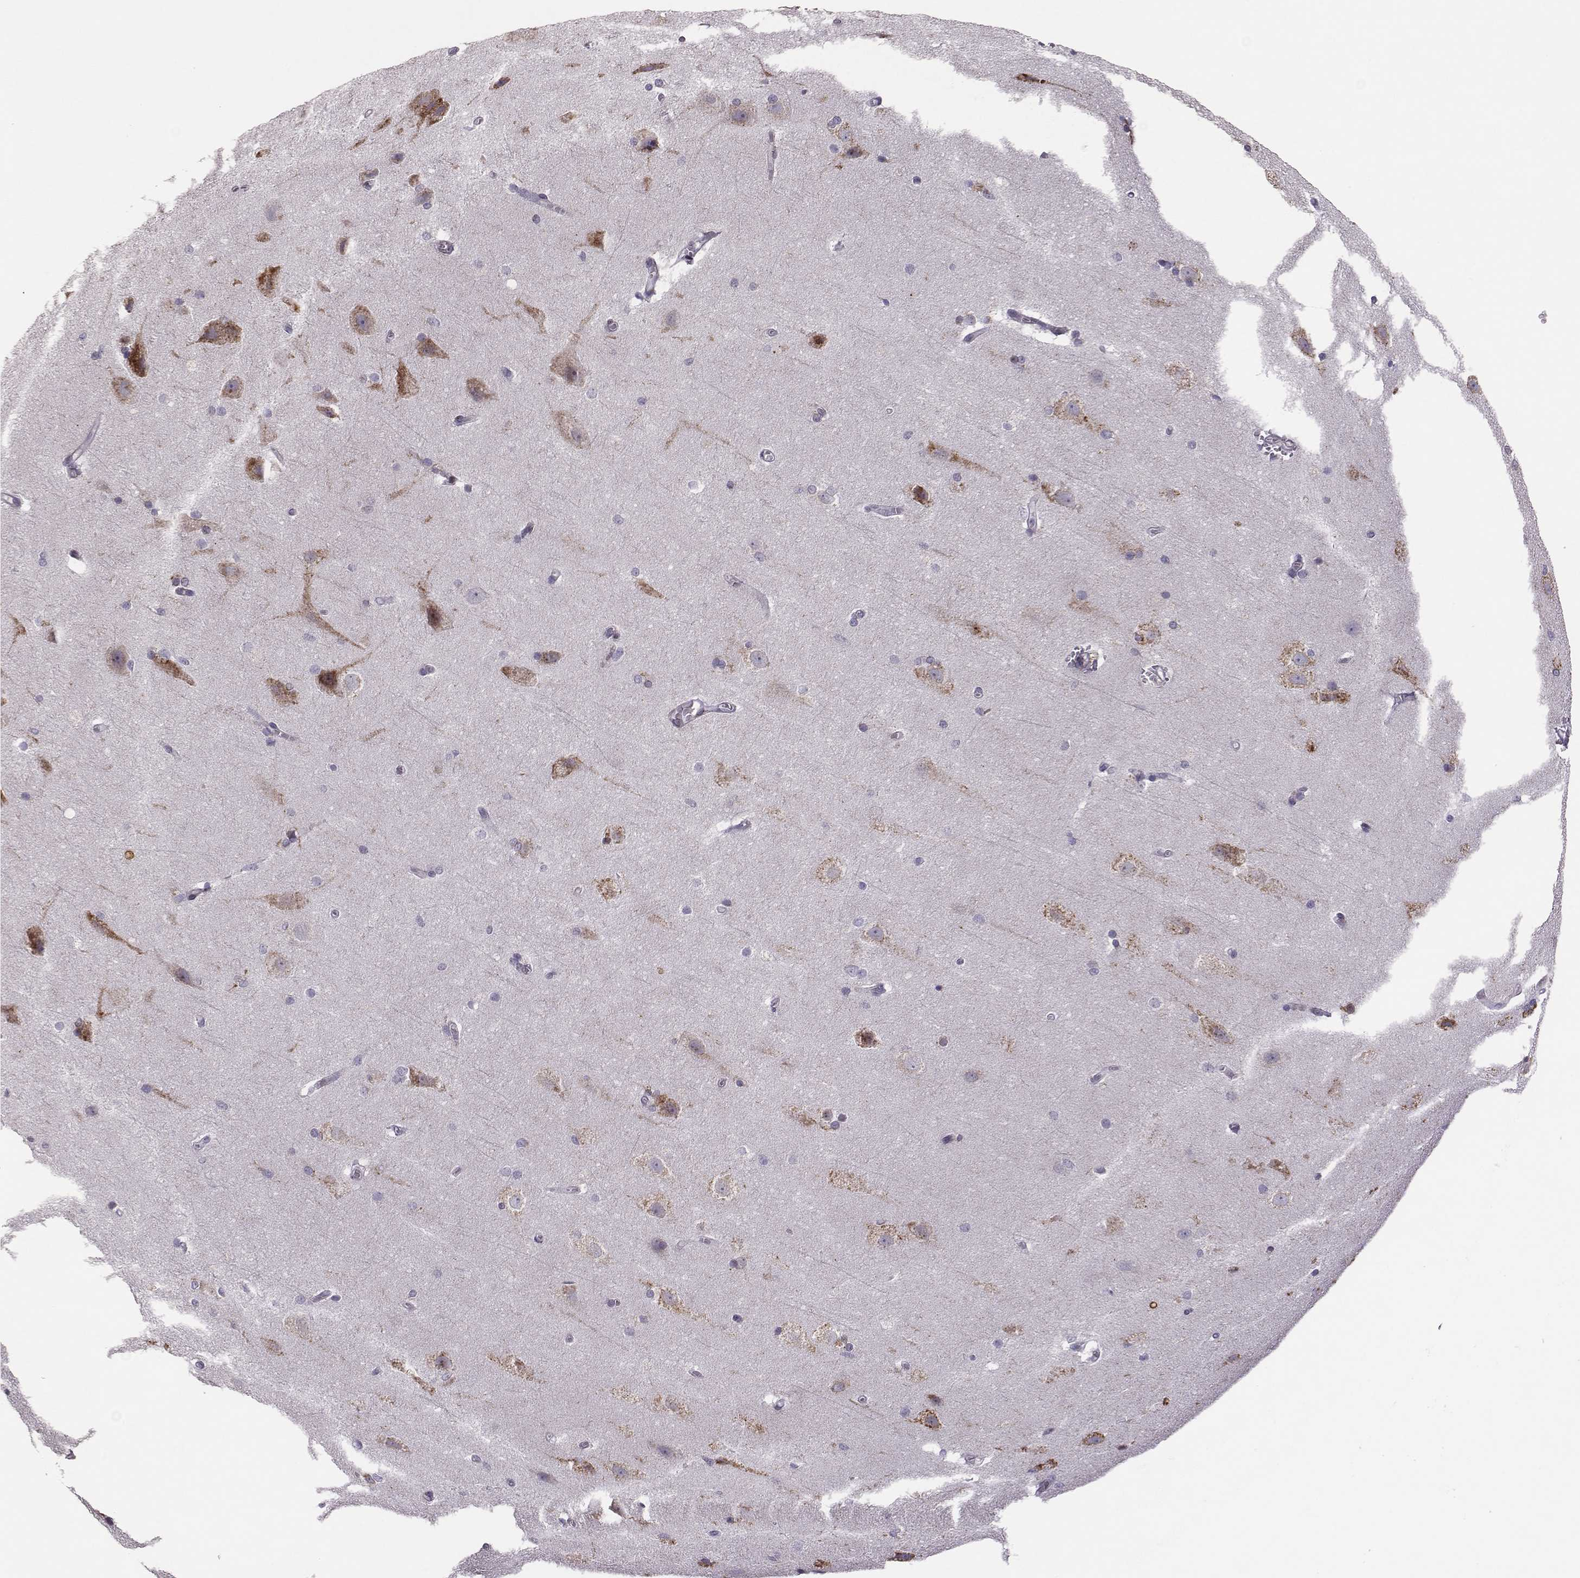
{"staining": {"intensity": "moderate", "quantity": "<25%", "location": "cytoplasmic/membranous"}, "tissue": "hippocampus", "cell_type": "Glial cells", "image_type": "normal", "snomed": [{"axis": "morphology", "description": "Normal tissue, NOS"}, {"axis": "topography", "description": "Cerebral cortex"}, {"axis": "topography", "description": "Hippocampus"}], "caption": "The histopathology image demonstrates a brown stain indicating the presence of a protein in the cytoplasmic/membranous of glial cells in hippocampus. (DAB (3,3'-diaminobenzidine) IHC, brown staining for protein, blue staining for nuclei).", "gene": "SELENOI", "patient": {"sex": "female", "age": 19}}